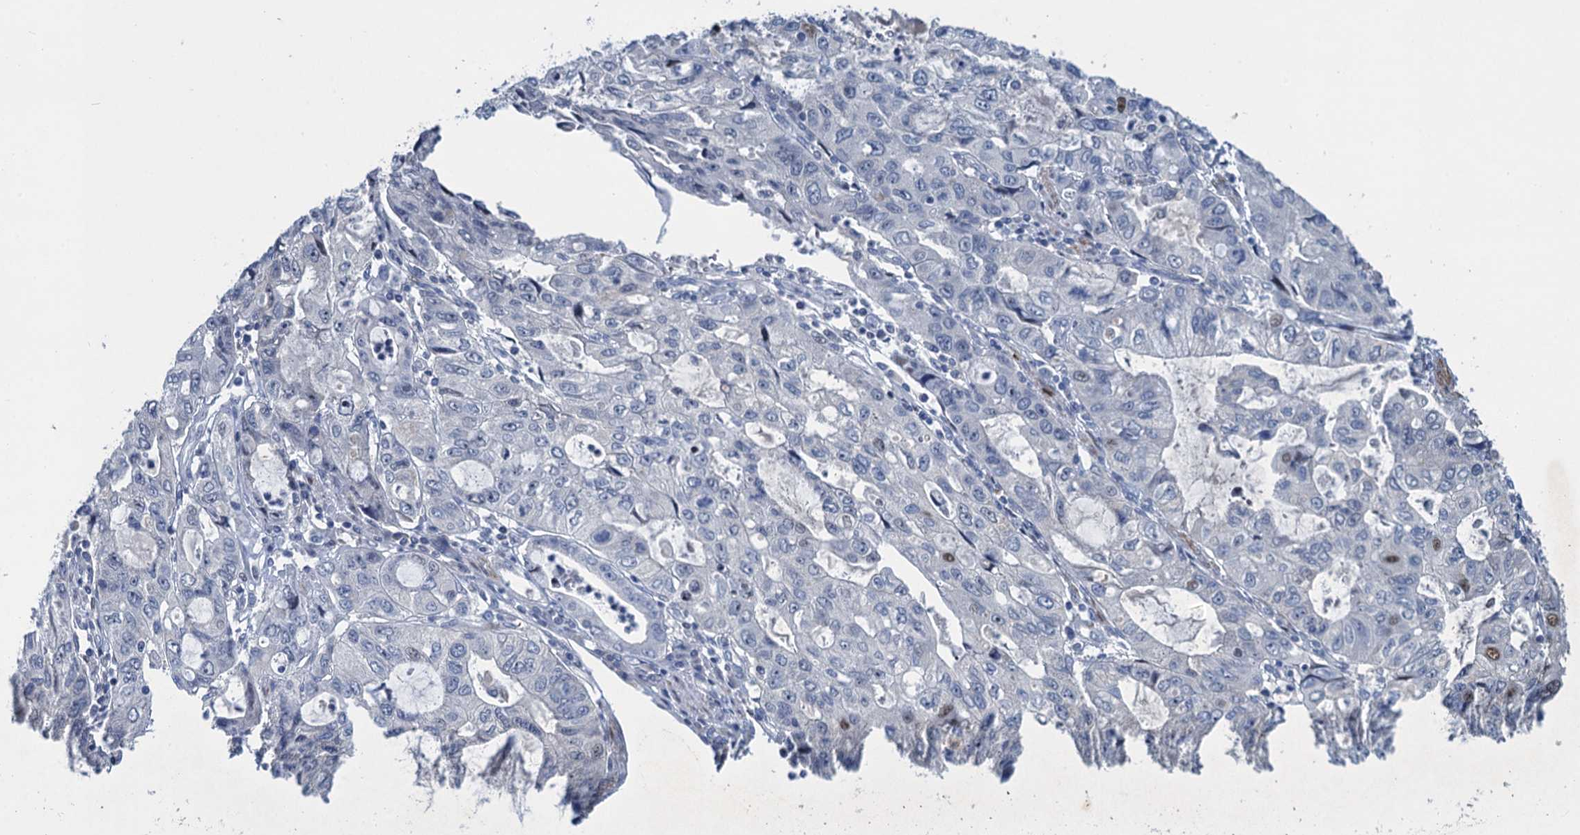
{"staining": {"intensity": "moderate", "quantity": "<25%", "location": "nuclear"}, "tissue": "stomach cancer", "cell_type": "Tumor cells", "image_type": "cancer", "snomed": [{"axis": "morphology", "description": "Adenocarcinoma, NOS"}, {"axis": "topography", "description": "Stomach, upper"}], "caption": "DAB (3,3'-diaminobenzidine) immunohistochemical staining of stomach cancer exhibits moderate nuclear protein positivity in approximately <25% of tumor cells.", "gene": "ESYT3", "patient": {"sex": "female", "age": 52}}